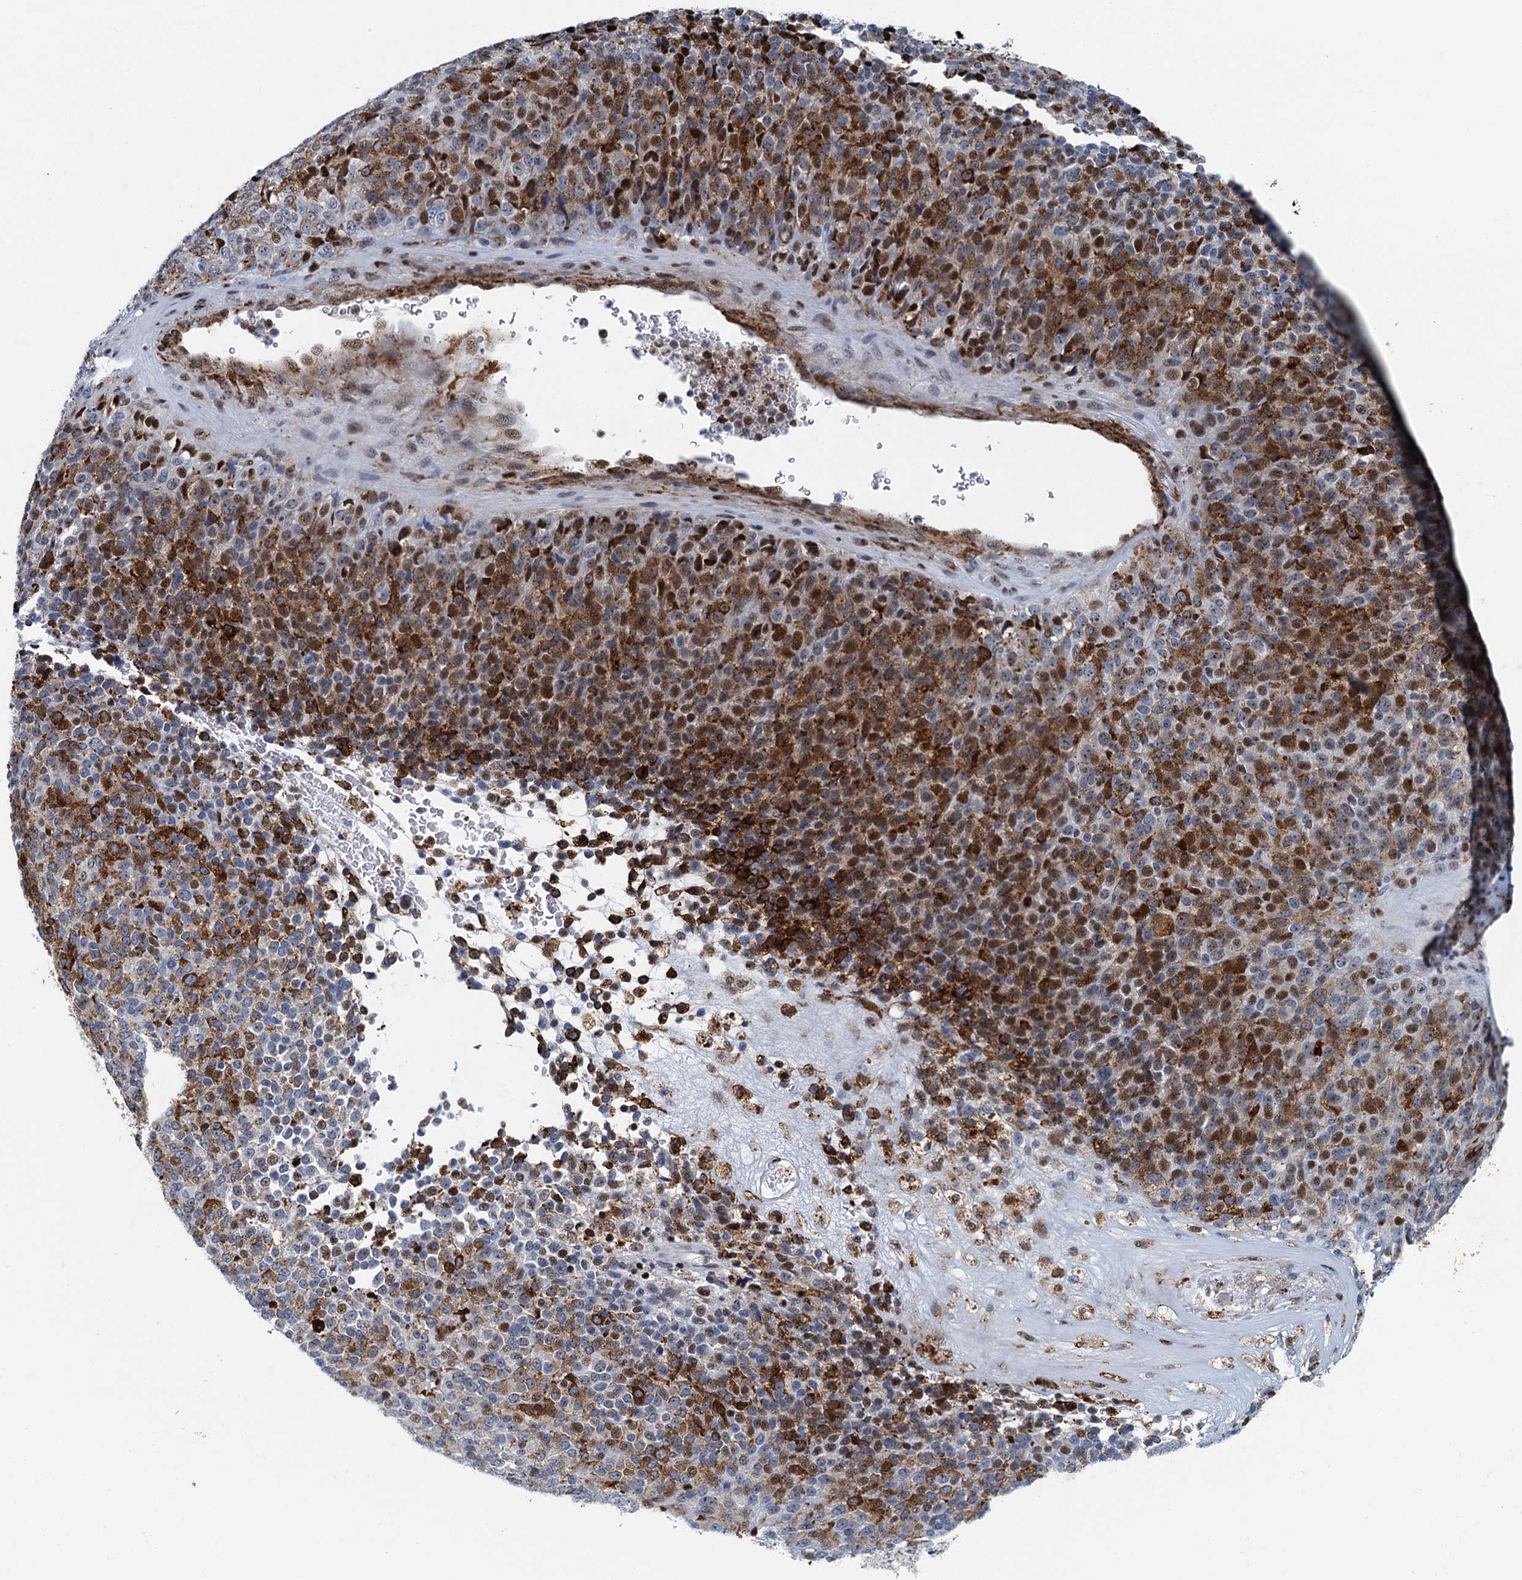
{"staining": {"intensity": "moderate", "quantity": "25%-75%", "location": "cytoplasmic/membranous,nuclear"}, "tissue": "melanoma", "cell_type": "Tumor cells", "image_type": "cancer", "snomed": [{"axis": "morphology", "description": "Malignant melanoma, Metastatic site"}, {"axis": "topography", "description": "Brain"}], "caption": "IHC micrograph of neoplastic tissue: melanoma stained using IHC demonstrates medium levels of moderate protein expression localized specifically in the cytoplasmic/membranous and nuclear of tumor cells, appearing as a cytoplasmic/membranous and nuclear brown color.", "gene": "ANKRD13D", "patient": {"sex": "female", "age": 56}}